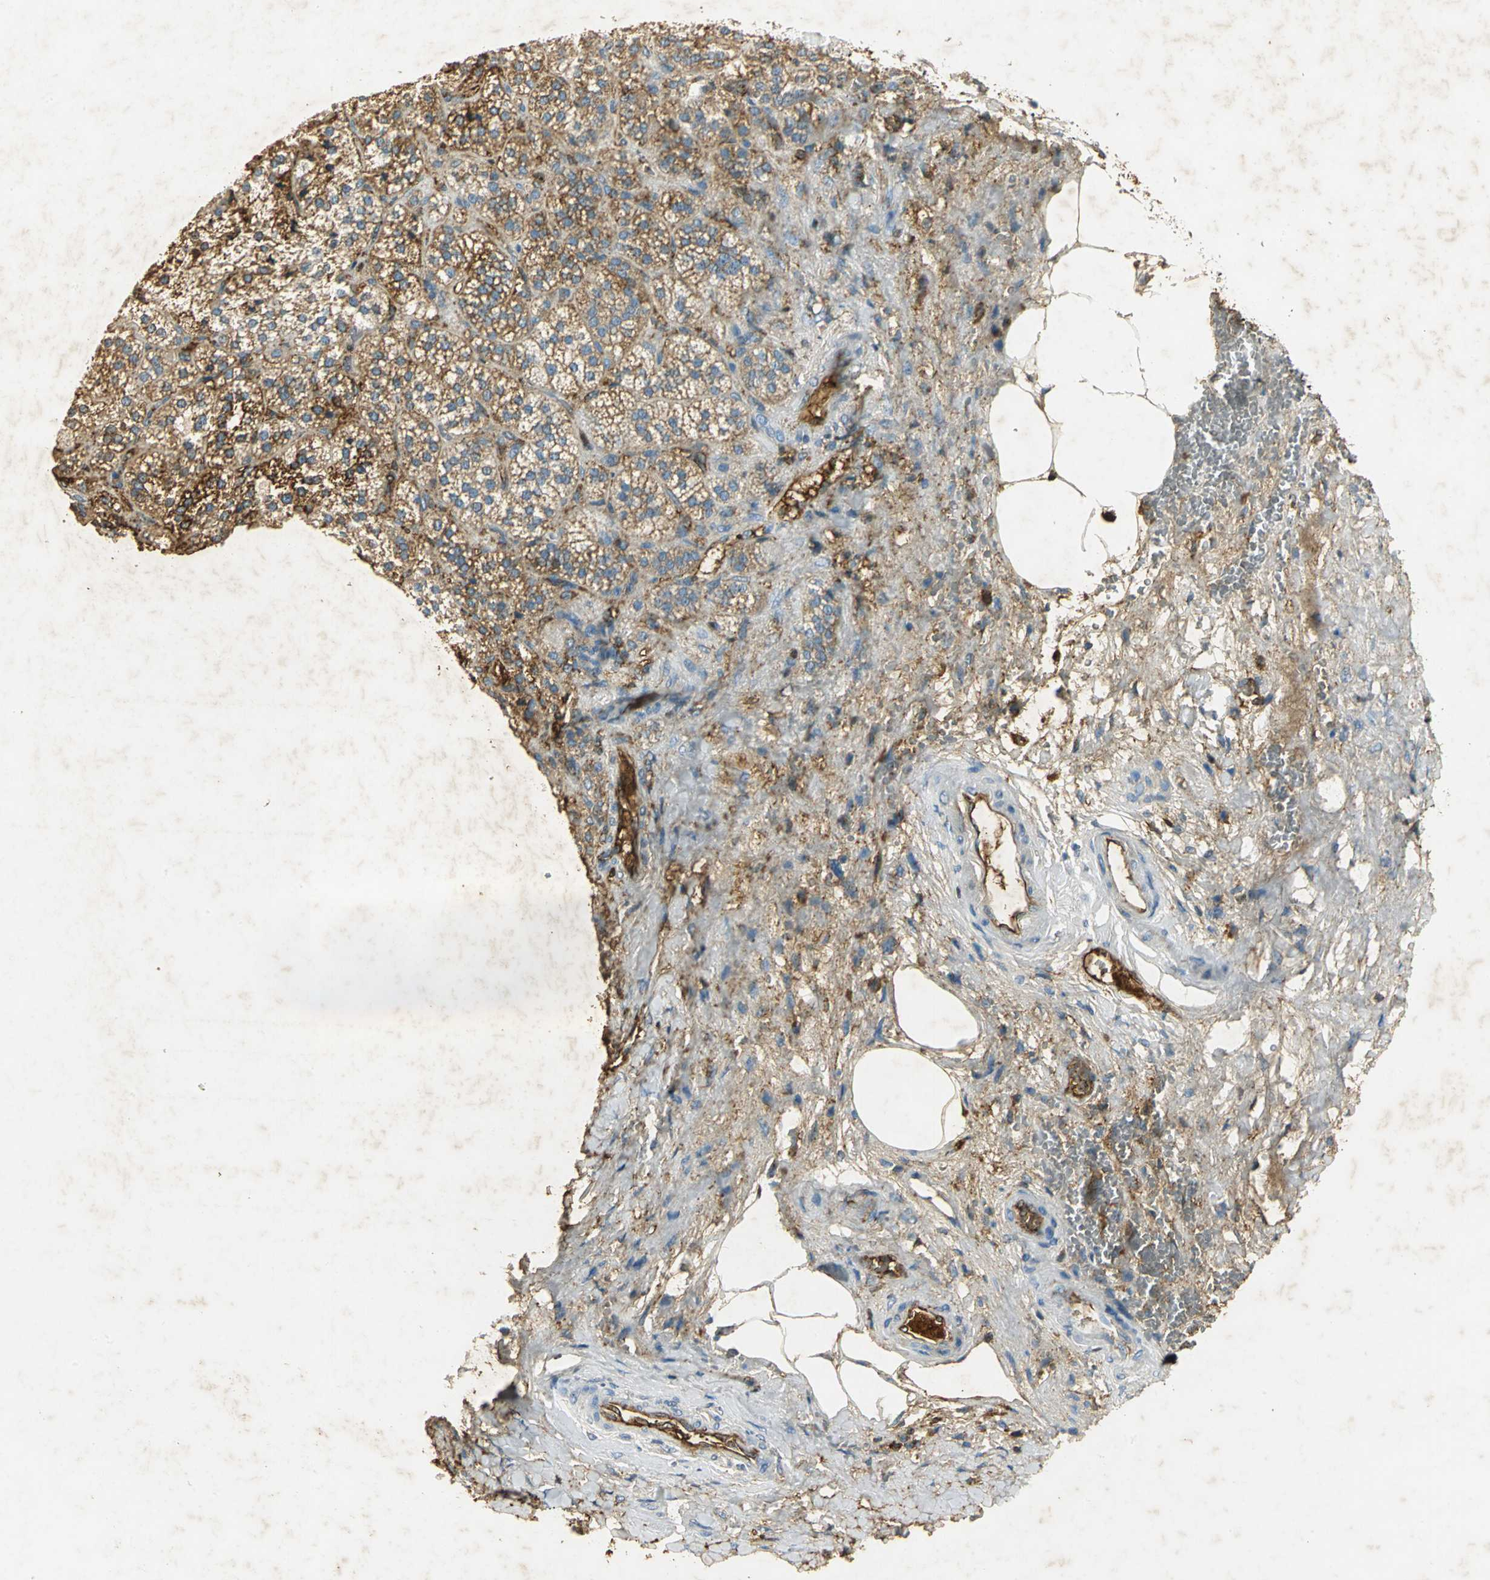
{"staining": {"intensity": "moderate", "quantity": "25%-75%", "location": "cytoplasmic/membranous"}, "tissue": "adrenal gland", "cell_type": "Glandular cells", "image_type": "normal", "snomed": [{"axis": "morphology", "description": "Normal tissue, NOS"}, {"axis": "topography", "description": "Adrenal gland"}], "caption": "Immunohistochemical staining of normal human adrenal gland reveals moderate cytoplasmic/membranous protein expression in approximately 25%-75% of glandular cells. Using DAB (3,3'-diaminobenzidine) (brown) and hematoxylin (blue) stains, captured at high magnification using brightfield microscopy.", "gene": "ANXA4", "patient": {"sex": "female", "age": 71}}